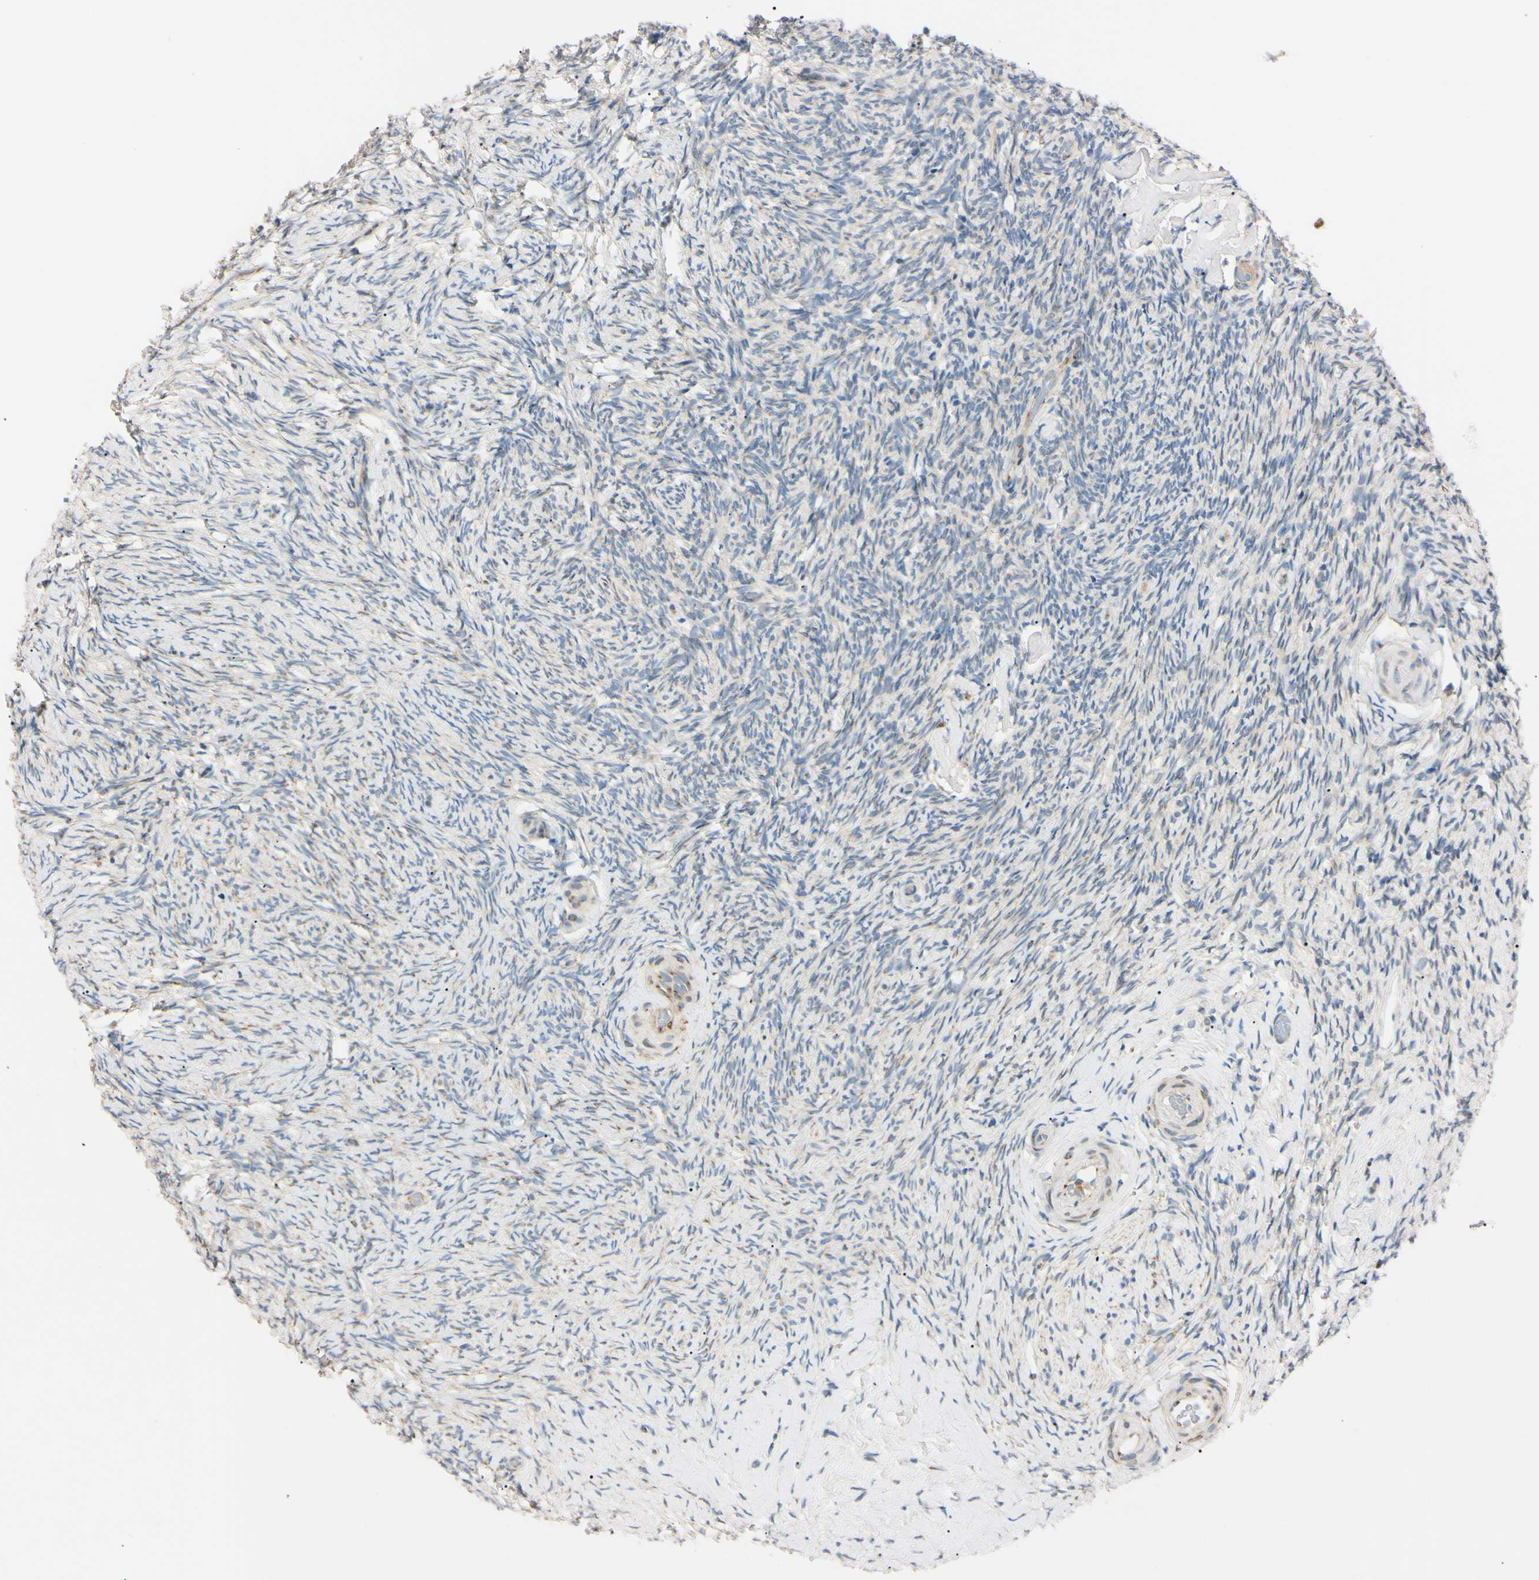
{"staining": {"intensity": "negative", "quantity": "none", "location": "none"}, "tissue": "ovary", "cell_type": "Ovarian stroma cells", "image_type": "normal", "snomed": [{"axis": "morphology", "description": "Normal tissue, NOS"}, {"axis": "topography", "description": "Ovary"}], "caption": "The image shows no significant staining in ovarian stroma cells of ovary.", "gene": "IER3IP1", "patient": {"sex": "female", "age": 60}}